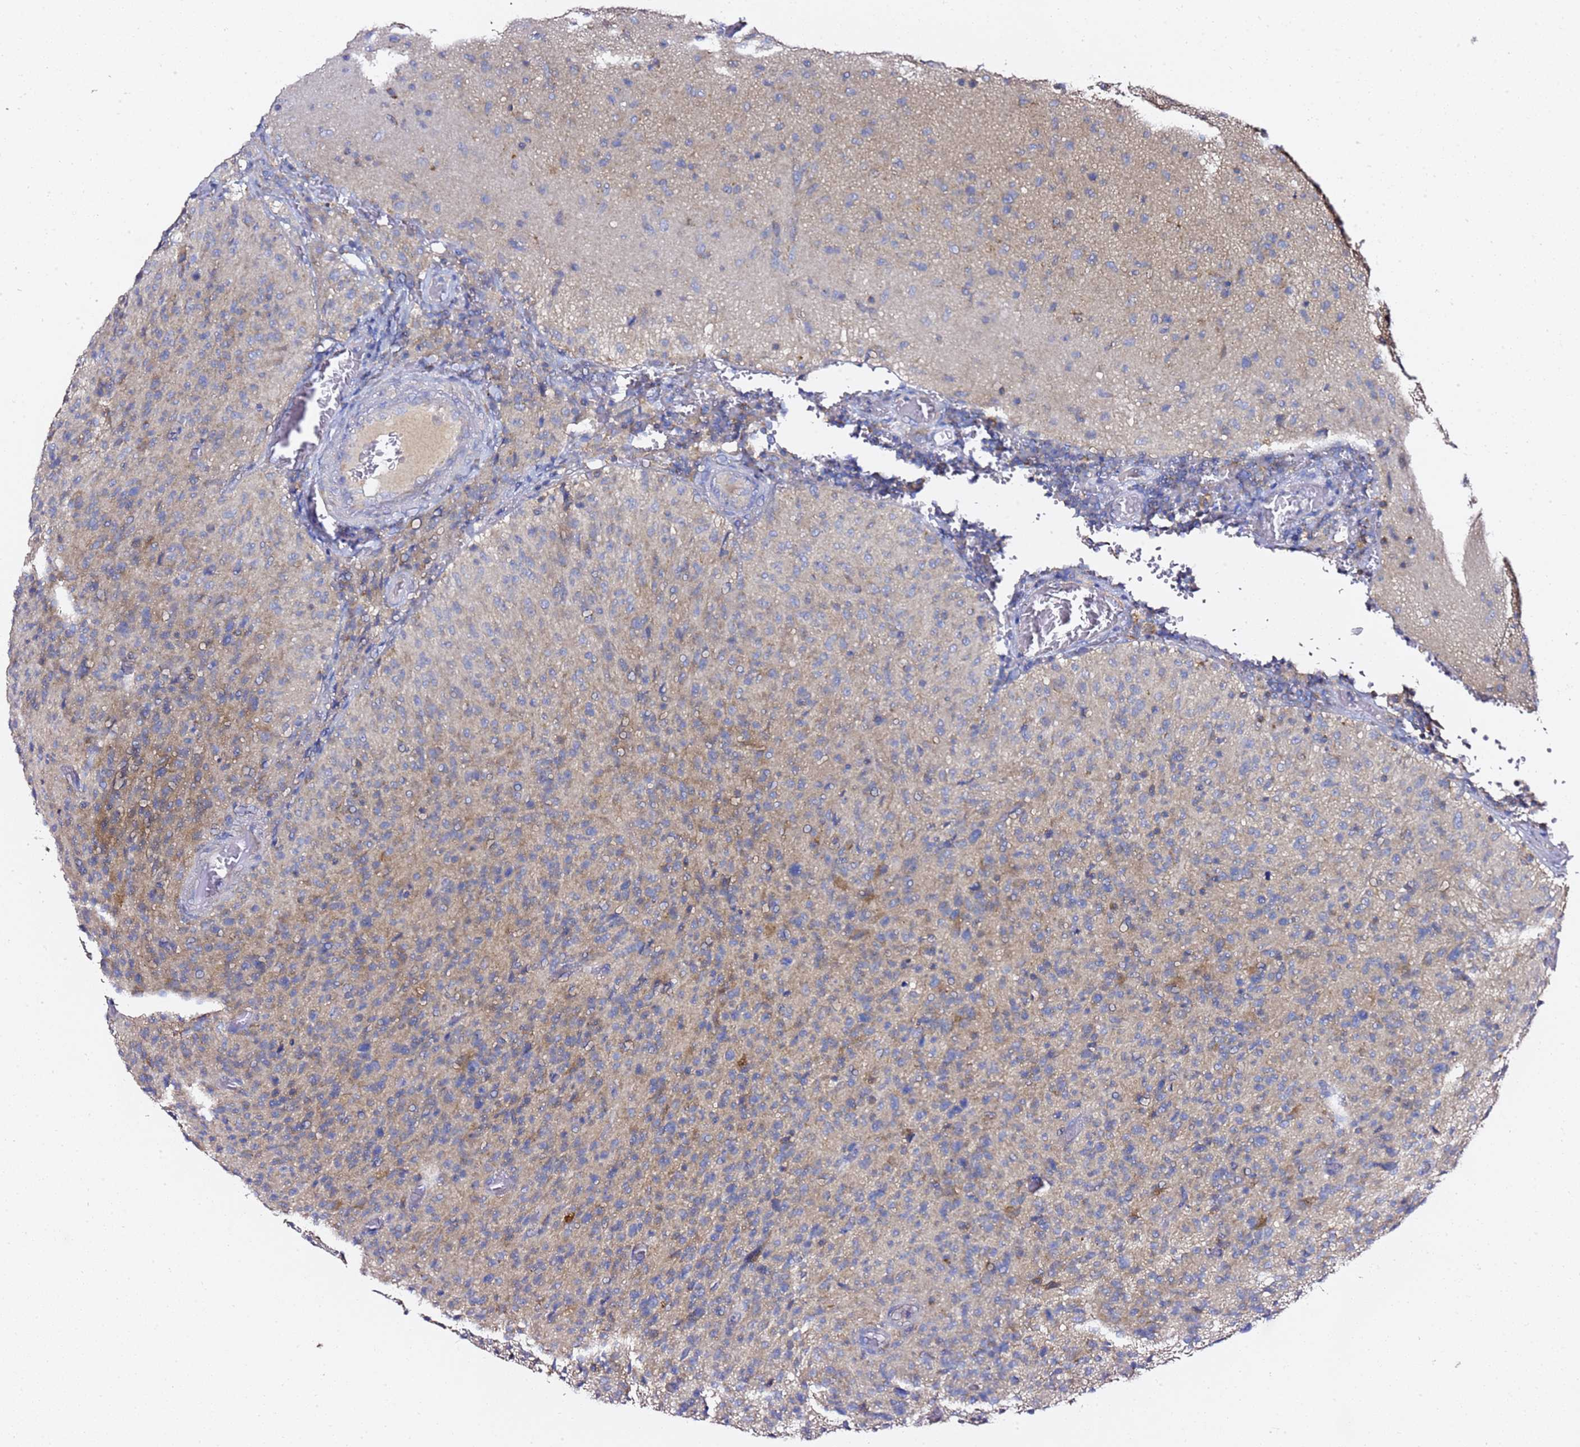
{"staining": {"intensity": "weak", "quantity": "25%-75%", "location": "cytoplasmic/membranous"}, "tissue": "glioma", "cell_type": "Tumor cells", "image_type": "cancer", "snomed": [{"axis": "morphology", "description": "Glioma, malignant, High grade"}, {"axis": "topography", "description": "Brain"}], "caption": "A micrograph of malignant glioma (high-grade) stained for a protein exhibits weak cytoplasmic/membranous brown staining in tumor cells. The protein is stained brown, and the nuclei are stained in blue (DAB (3,3'-diaminobenzidine) IHC with brightfield microscopy, high magnification).", "gene": "C19orf12", "patient": {"sex": "female", "age": 57}}